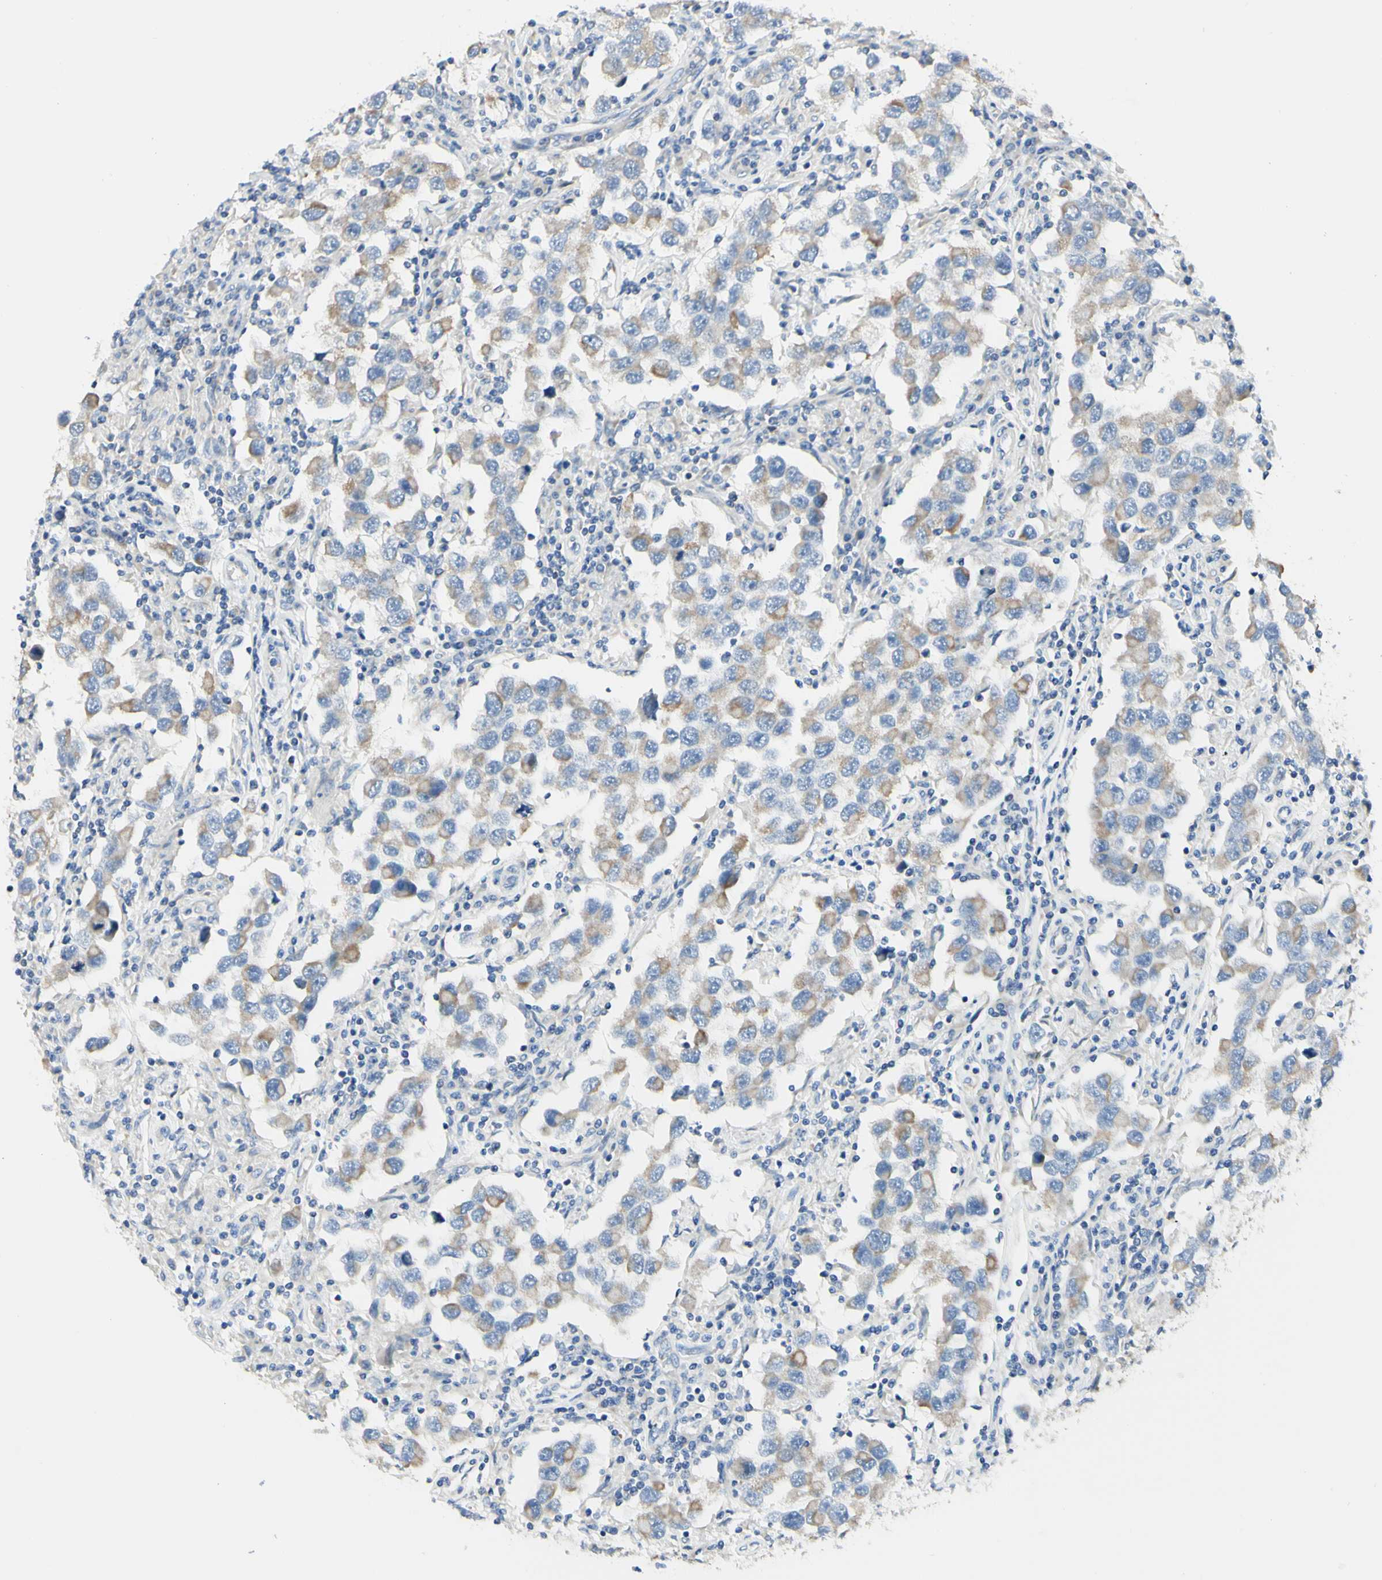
{"staining": {"intensity": "weak", "quantity": "25%-75%", "location": "cytoplasmic/membranous"}, "tissue": "testis cancer", "cell_type": "Tumor cells", "image_type": "cancer", "snomed": [{"axis": "morphology", "description": "Carcinoma, Embryonal, NOS"}, {"axis": "topography", "description": "Testis"}], "caption": "Protein staining of testis cancer (embryonal carcinoma) tissue reveals weak cytoplasmic/membranous positivity in approximately 25%-75% of tumor cells.", "gene": "ARMC10", "patient": {"sex": "male", "age": 21}}